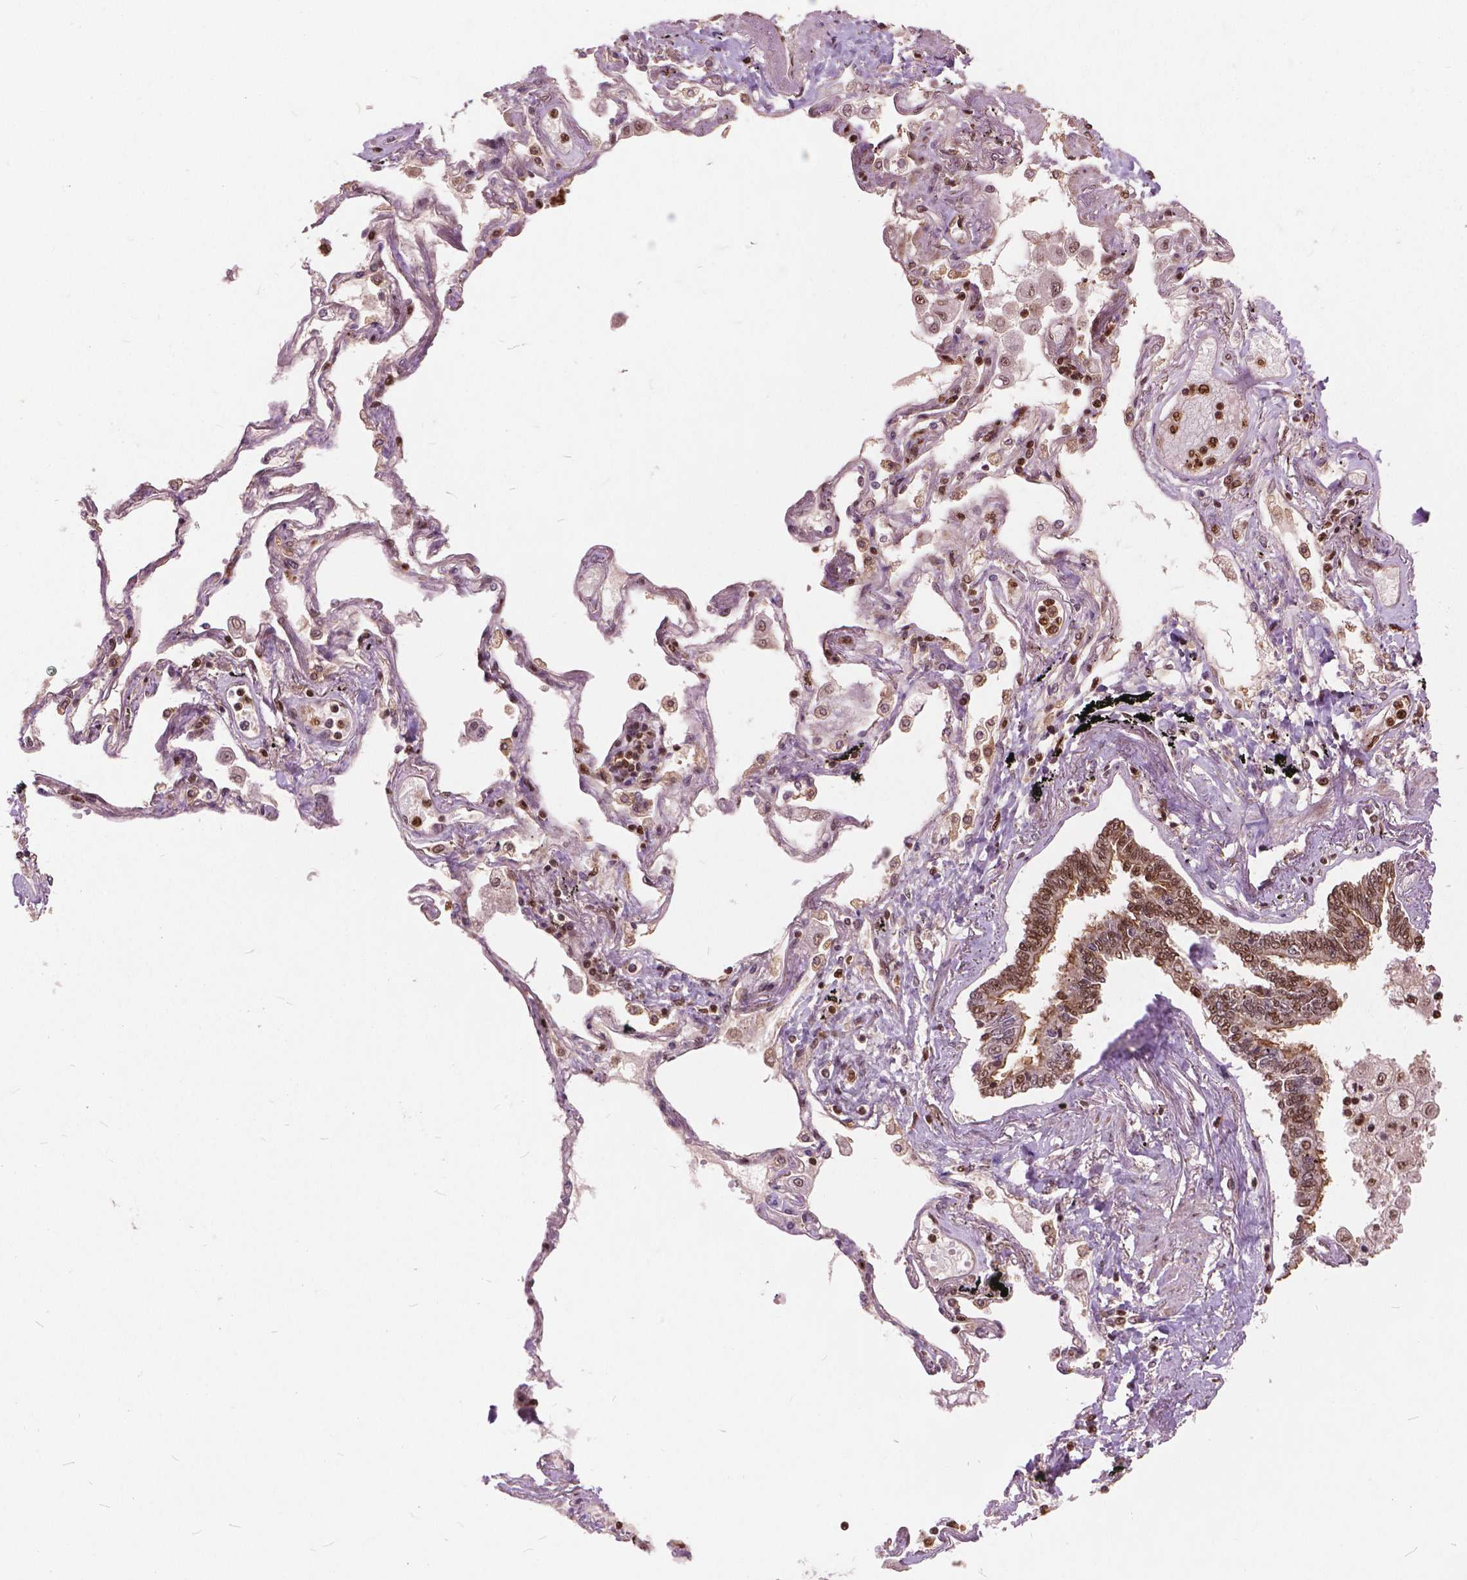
{"staining": {"intensity": "strong", "quantity": "25%-75%", "location": "nuclear"}, "tissue": "lung", "cell_type": "Alveolar cells", "image_type": "normal", "snomed": [{"axis": "morphology", "description": "Normal tissue, NOS"}, {"axis": "morphology", "description": "Adenocarcinoma, NOS"}, {"axis": "topography", "description": "Cartilage tissue"}, {"axis": "topography", "description": "Lung"}], "caption": "A high-resolution photomicrograph shows immunohistochemistry staining of normal lung, which exhibits strong nuclear expression in approximately 25%-75% of alveolar cells. (DAB (3,3'-diaminobenzidine) IHC with brightfield microscopy, high magnification).", "gene": "ANP32A", "patient": {"sex": "female", "age": 67}}